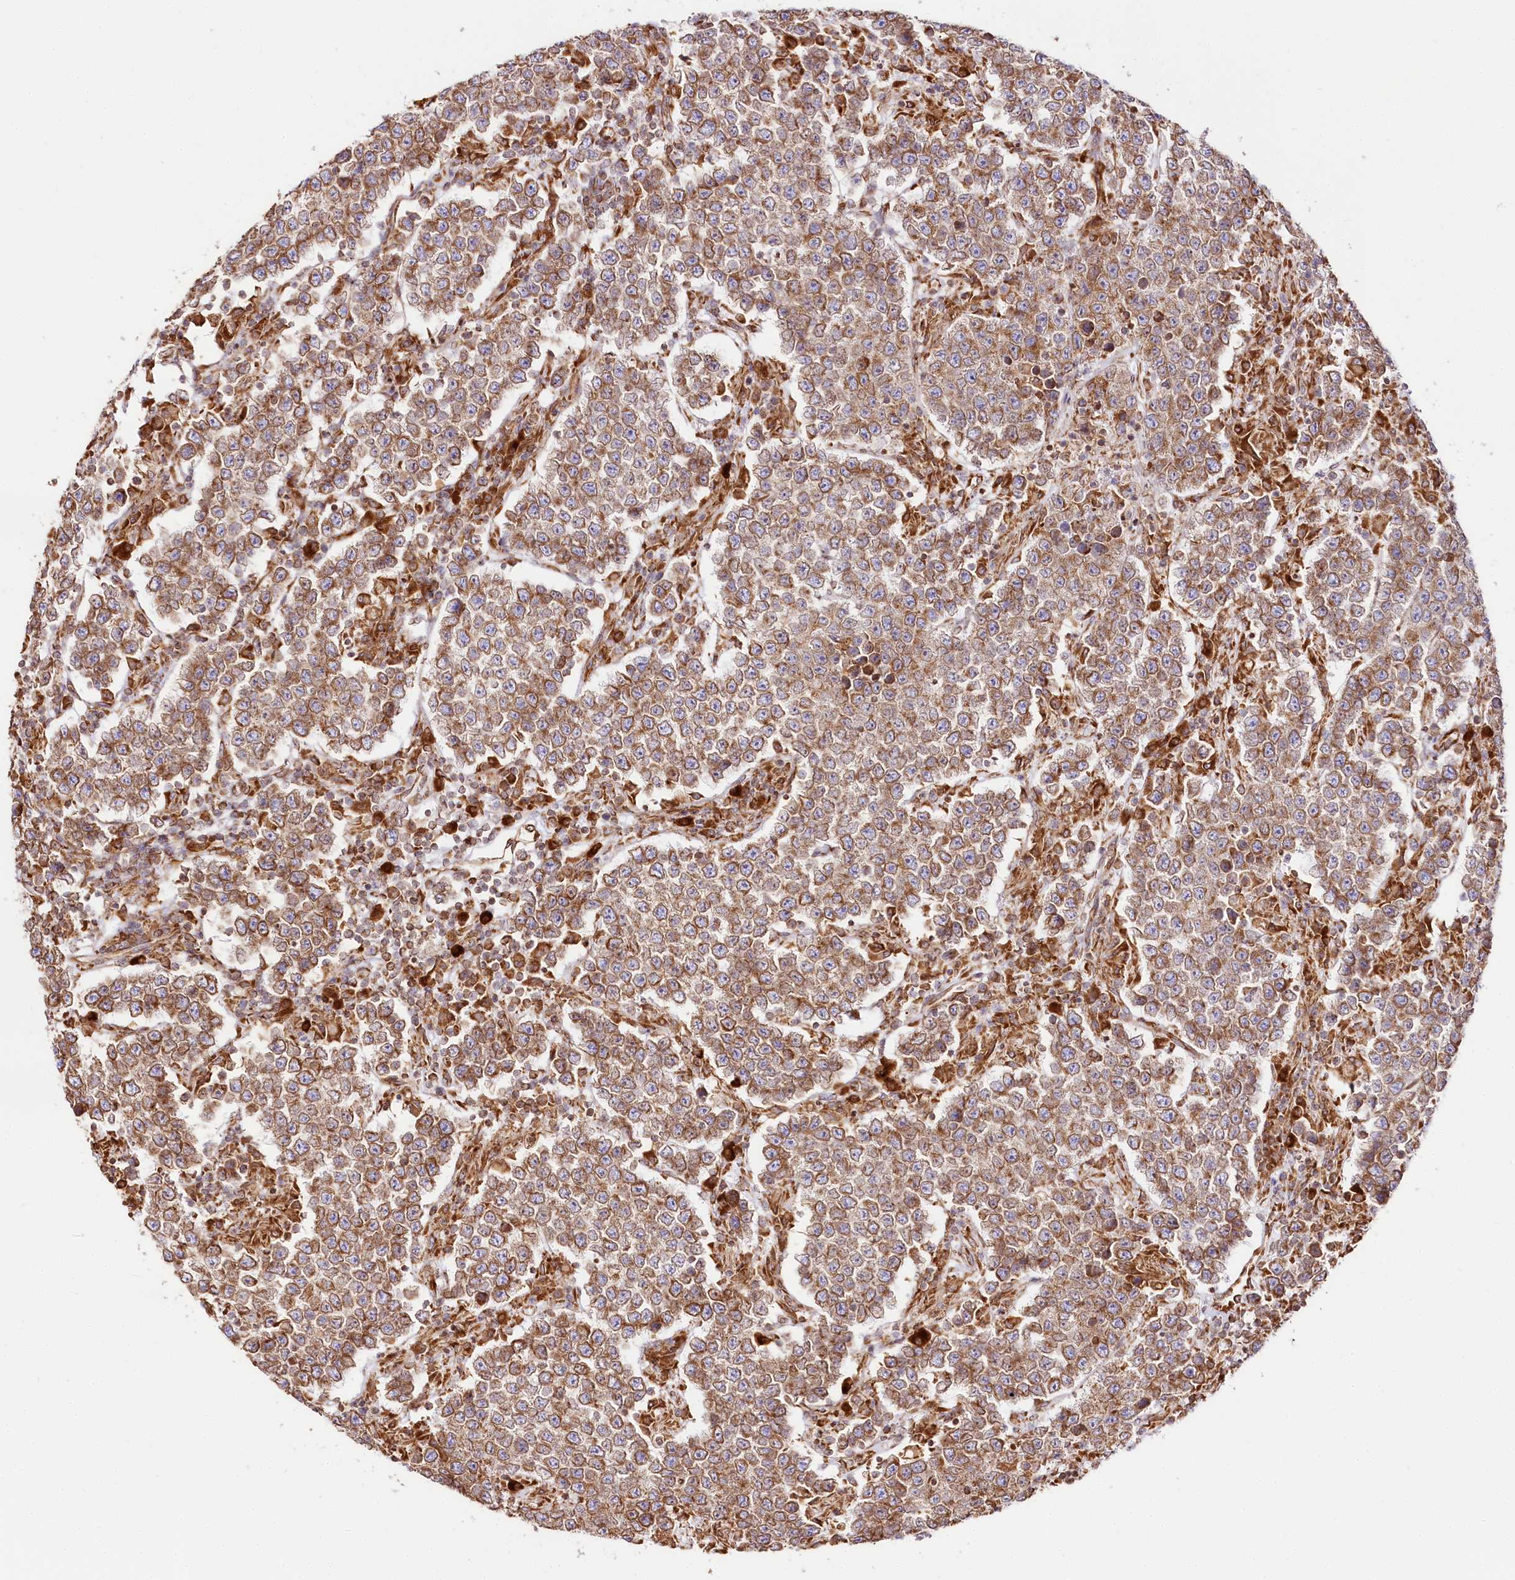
{"staining": {"intensity": "moderate", "quantity": ">75%", "location": "cytoplasmic/membranous"}, "tissue": "testis cancer", "cell_type": "Tumor cells", "image_type": "cancer", "snomed": [{"axis": "morphology", "description": "Normal tissue, NOS"}, {"axis": "morphology", "description": "Urothelial carcinoma, High grade"}, {"axis": "morphology", "description": "Seminoma, NOS"}, {"axis": "morphology", "description": "Carcinoma, Embryonal, NOS"}, {"axis": "topography", "description": "Urinary bladder"}, {"axis": "topography", "description": "Testis"}], "caption": "Moderate cytoplasmic/membranous expression for a protein is present in about >75% of tumor cells of embryonal carcinoma (testis) using immunohistochemistry (IHC).", "gene": "CNPY2", "patient": {"sex": "male", "age": 41}}